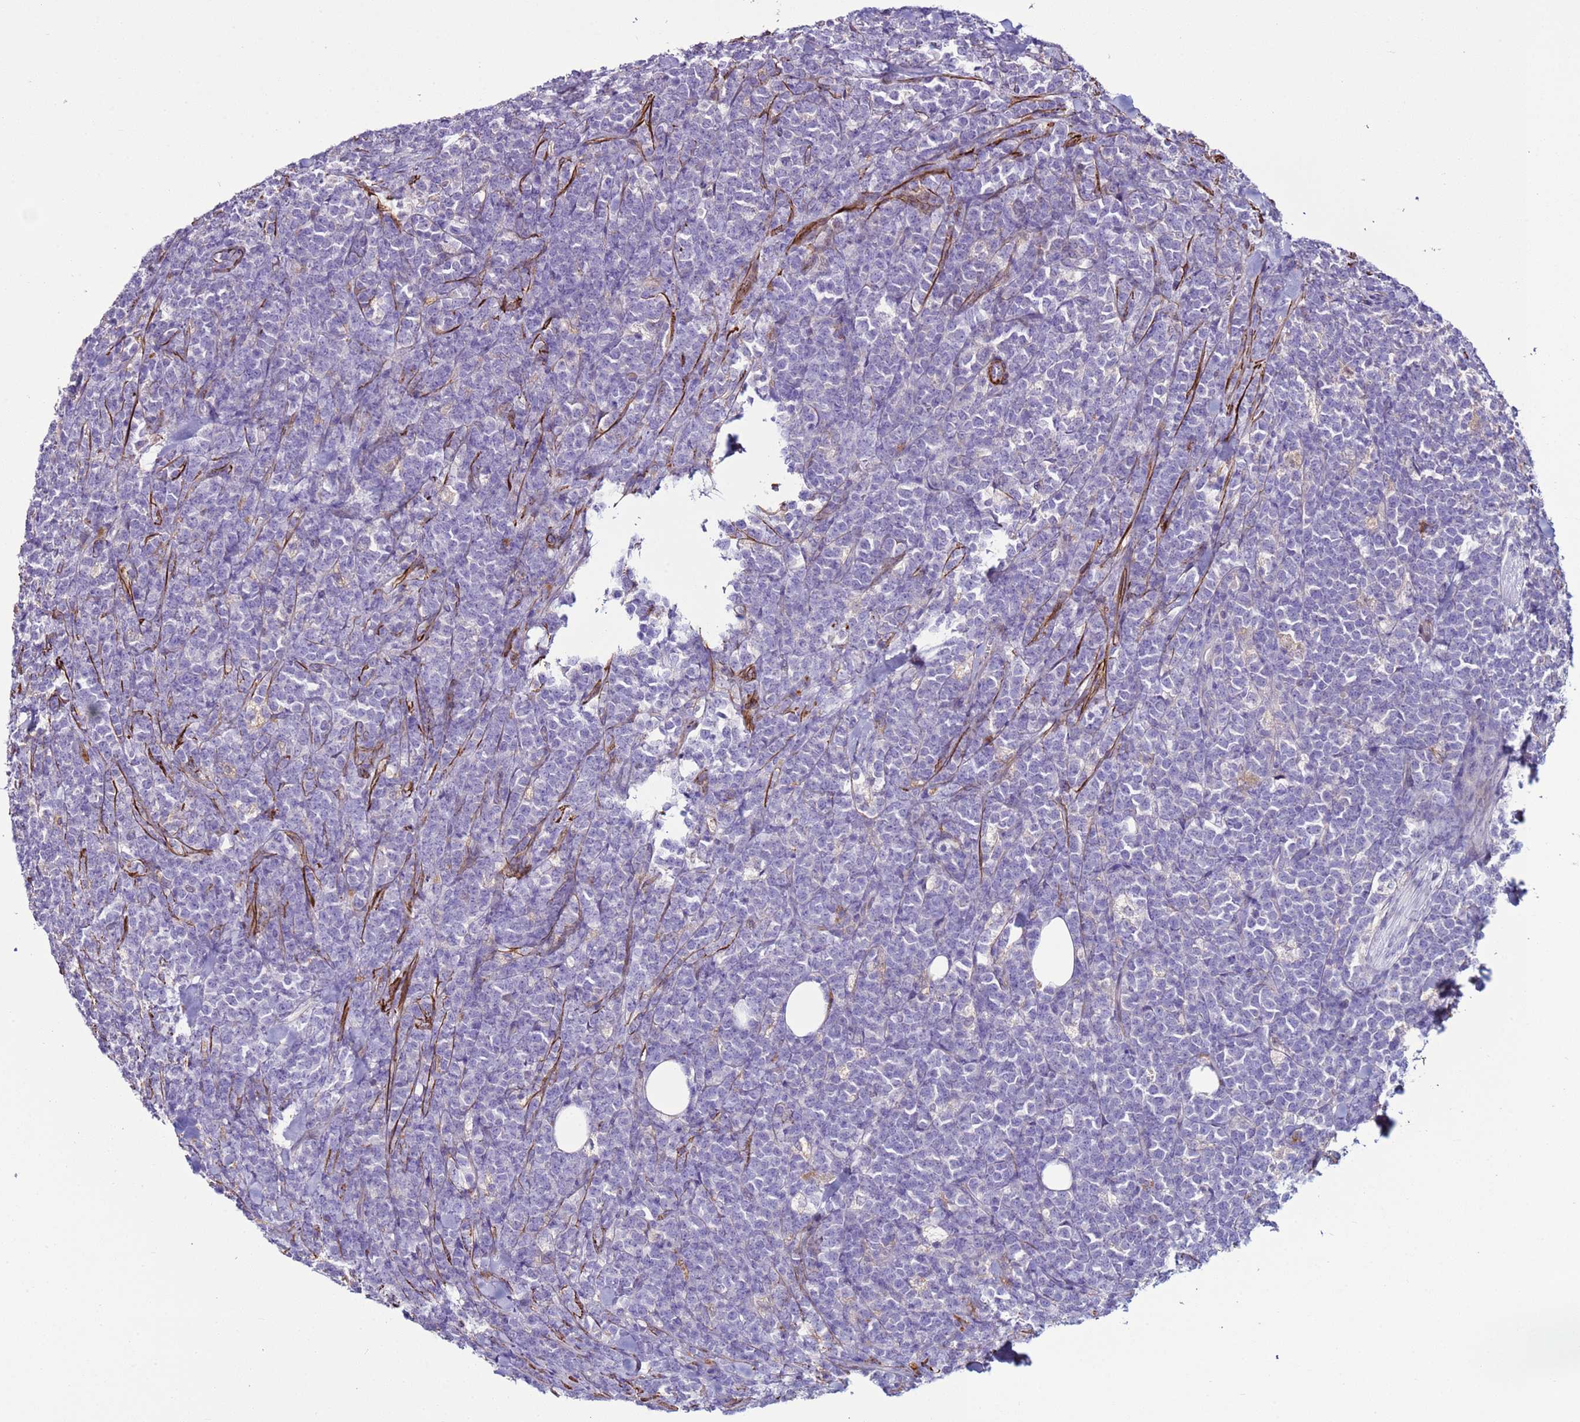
{"staining": {"intensity": "negative", "quantity": "none", "location": "none"}, "tissue": "lymphoma", "cell_type": "Tumor cells", "image_type": "cancer", "snomed": [{"axis": "morphology", "description": "Malignant lymphoma, non-Hodgkin's type, High grade"}, {"axis": "topography", "description": "Small intestine"}], "caption": "This is an IHC image of human high-grade malignant lymphoma, non-Hodgkin's type. There is no positivity in tumor cells.", "gene": "RABL2B", "patient": {"sex": "male", "age": 8}}